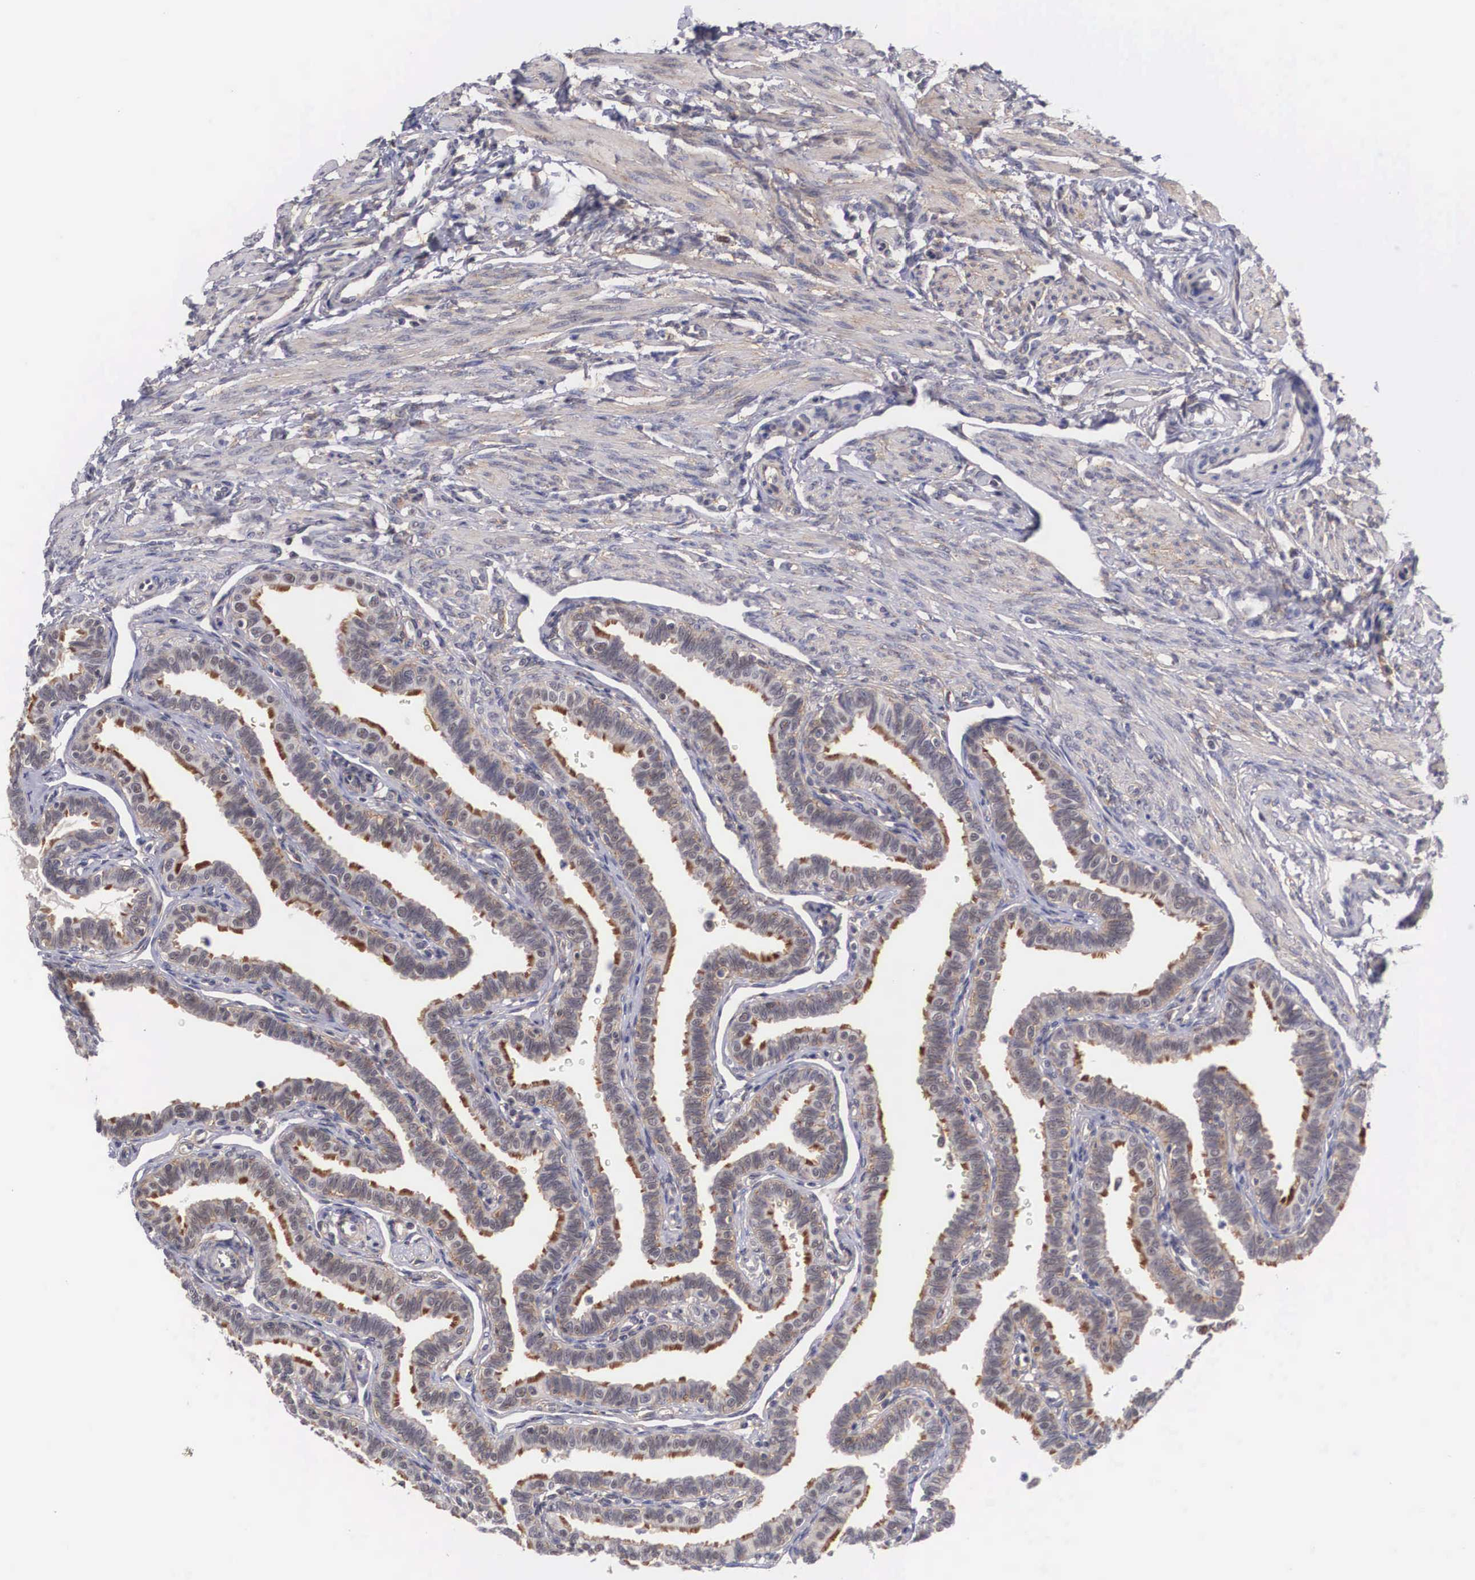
{"staining": {"intensity": "negative", "quantity": "none", "location": "none"}, "tissue": "fallopian tube", "cell_type": "Glandular cells", "image_type": "normal", "snomed": [{"axis": "morphology", "description": "Normal tissue, NOS"}, {"axis": "topography", "description": "Fallopian tube"}], "caption": "This is an IHC image of unremarkable human fallopian tube. There is no staining in glandular cells.", "gene": "NR4A2", "patient": {"sex": "female", "age": 32}}